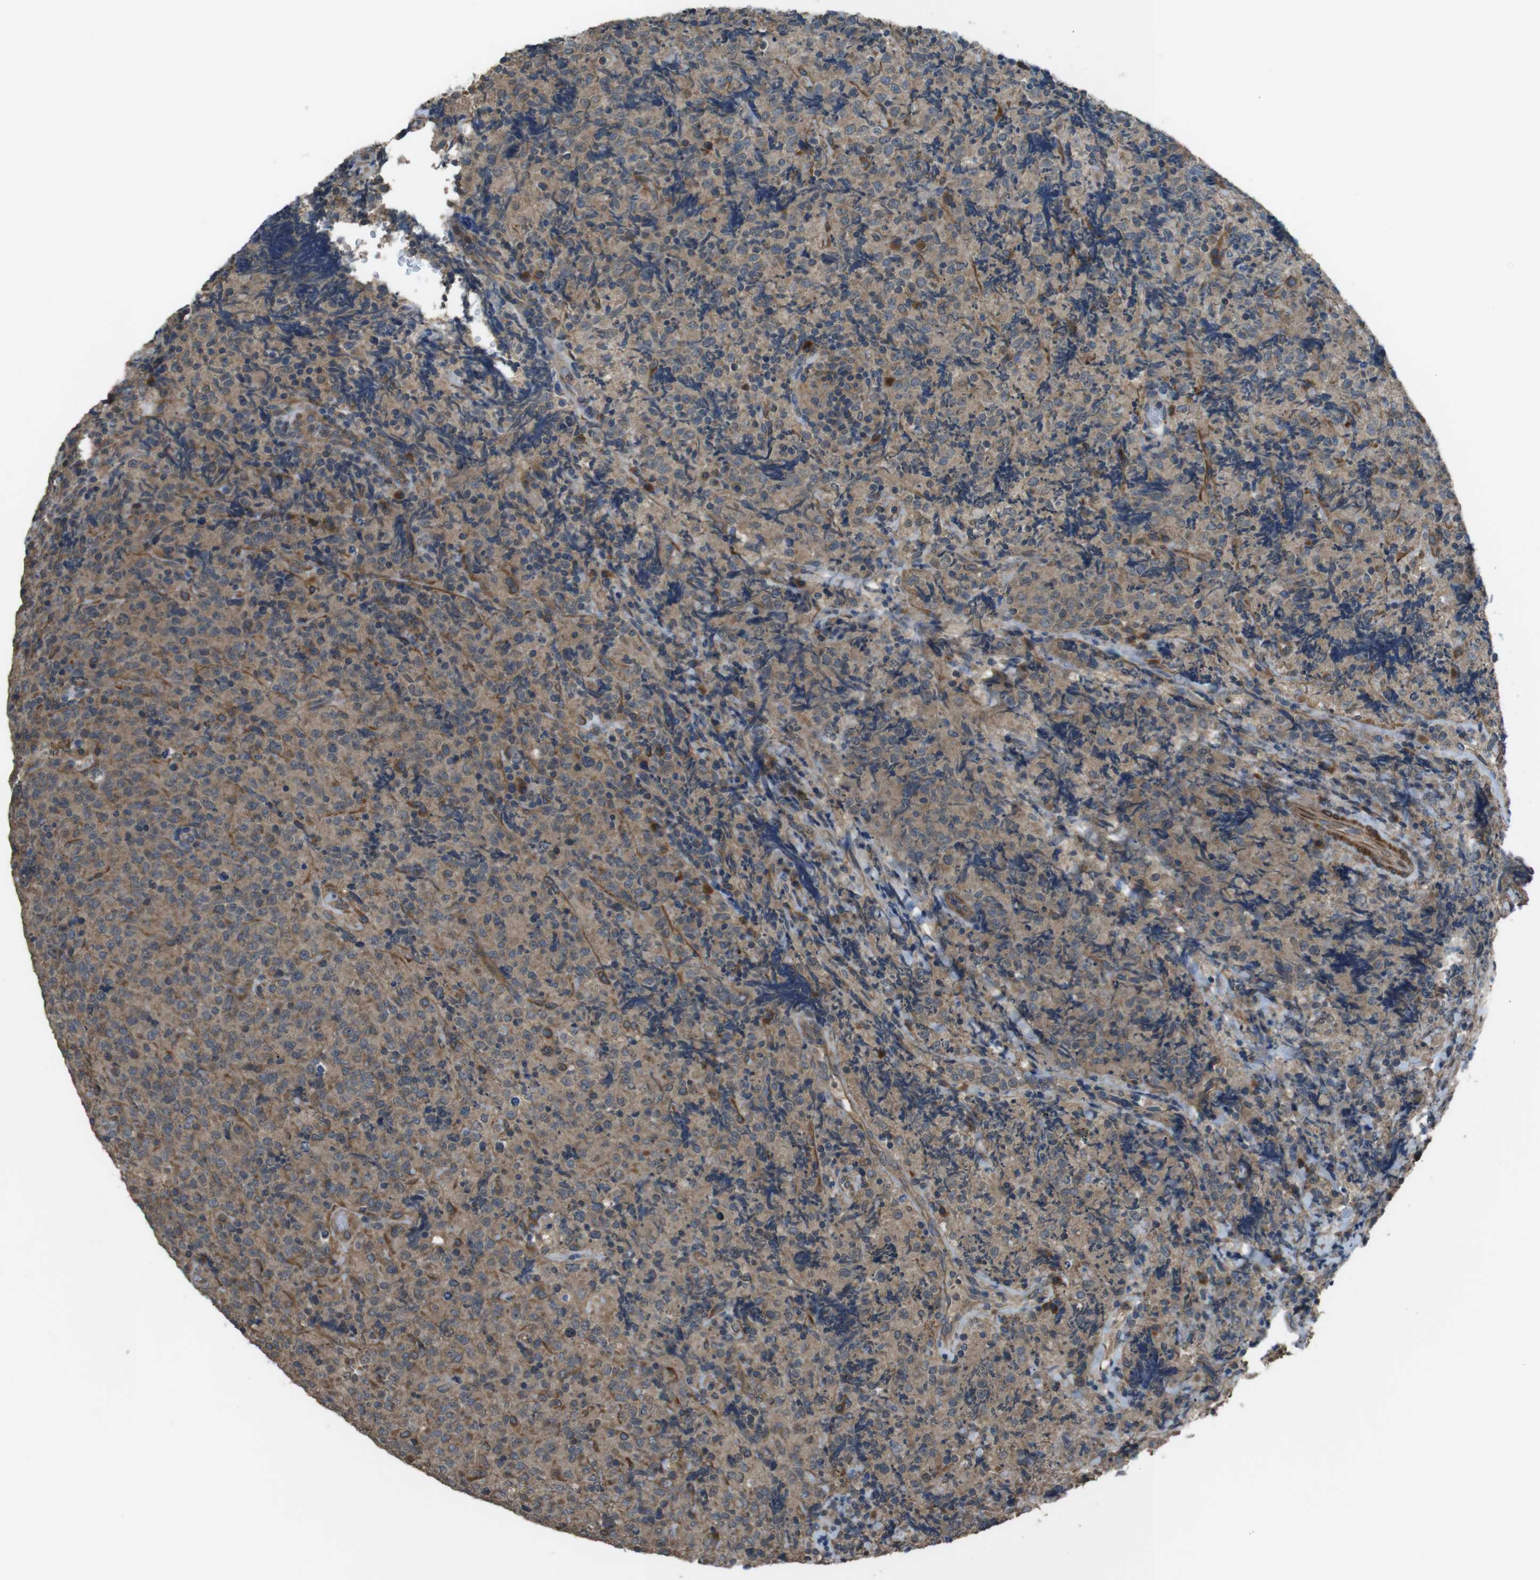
{"staining": {"intensity": "moderate", "quantity": ">75%", "location": "cytoplasmic/membranous"}, "tissue": "lymphoma", "cell_type": "Tumor cells", "image_type": "cancer", "snomed": [{"axis": "morphology", "description": "Malignant lymphoma, non-Hodgkin's type, High grade"}, {"axis": "topography", "description": "Tonsil"}], "caption": "This histopathology image displays lymphoma stained with immunohistochemistry (IHC) to label a protein in brown. The cytoplasmic/membranous of tumor cells show moderate positivity for the protein. Nuclei are counter-stained blue.", "gene": "FUT2", "patient": {"sex": "female", "age": 36}}